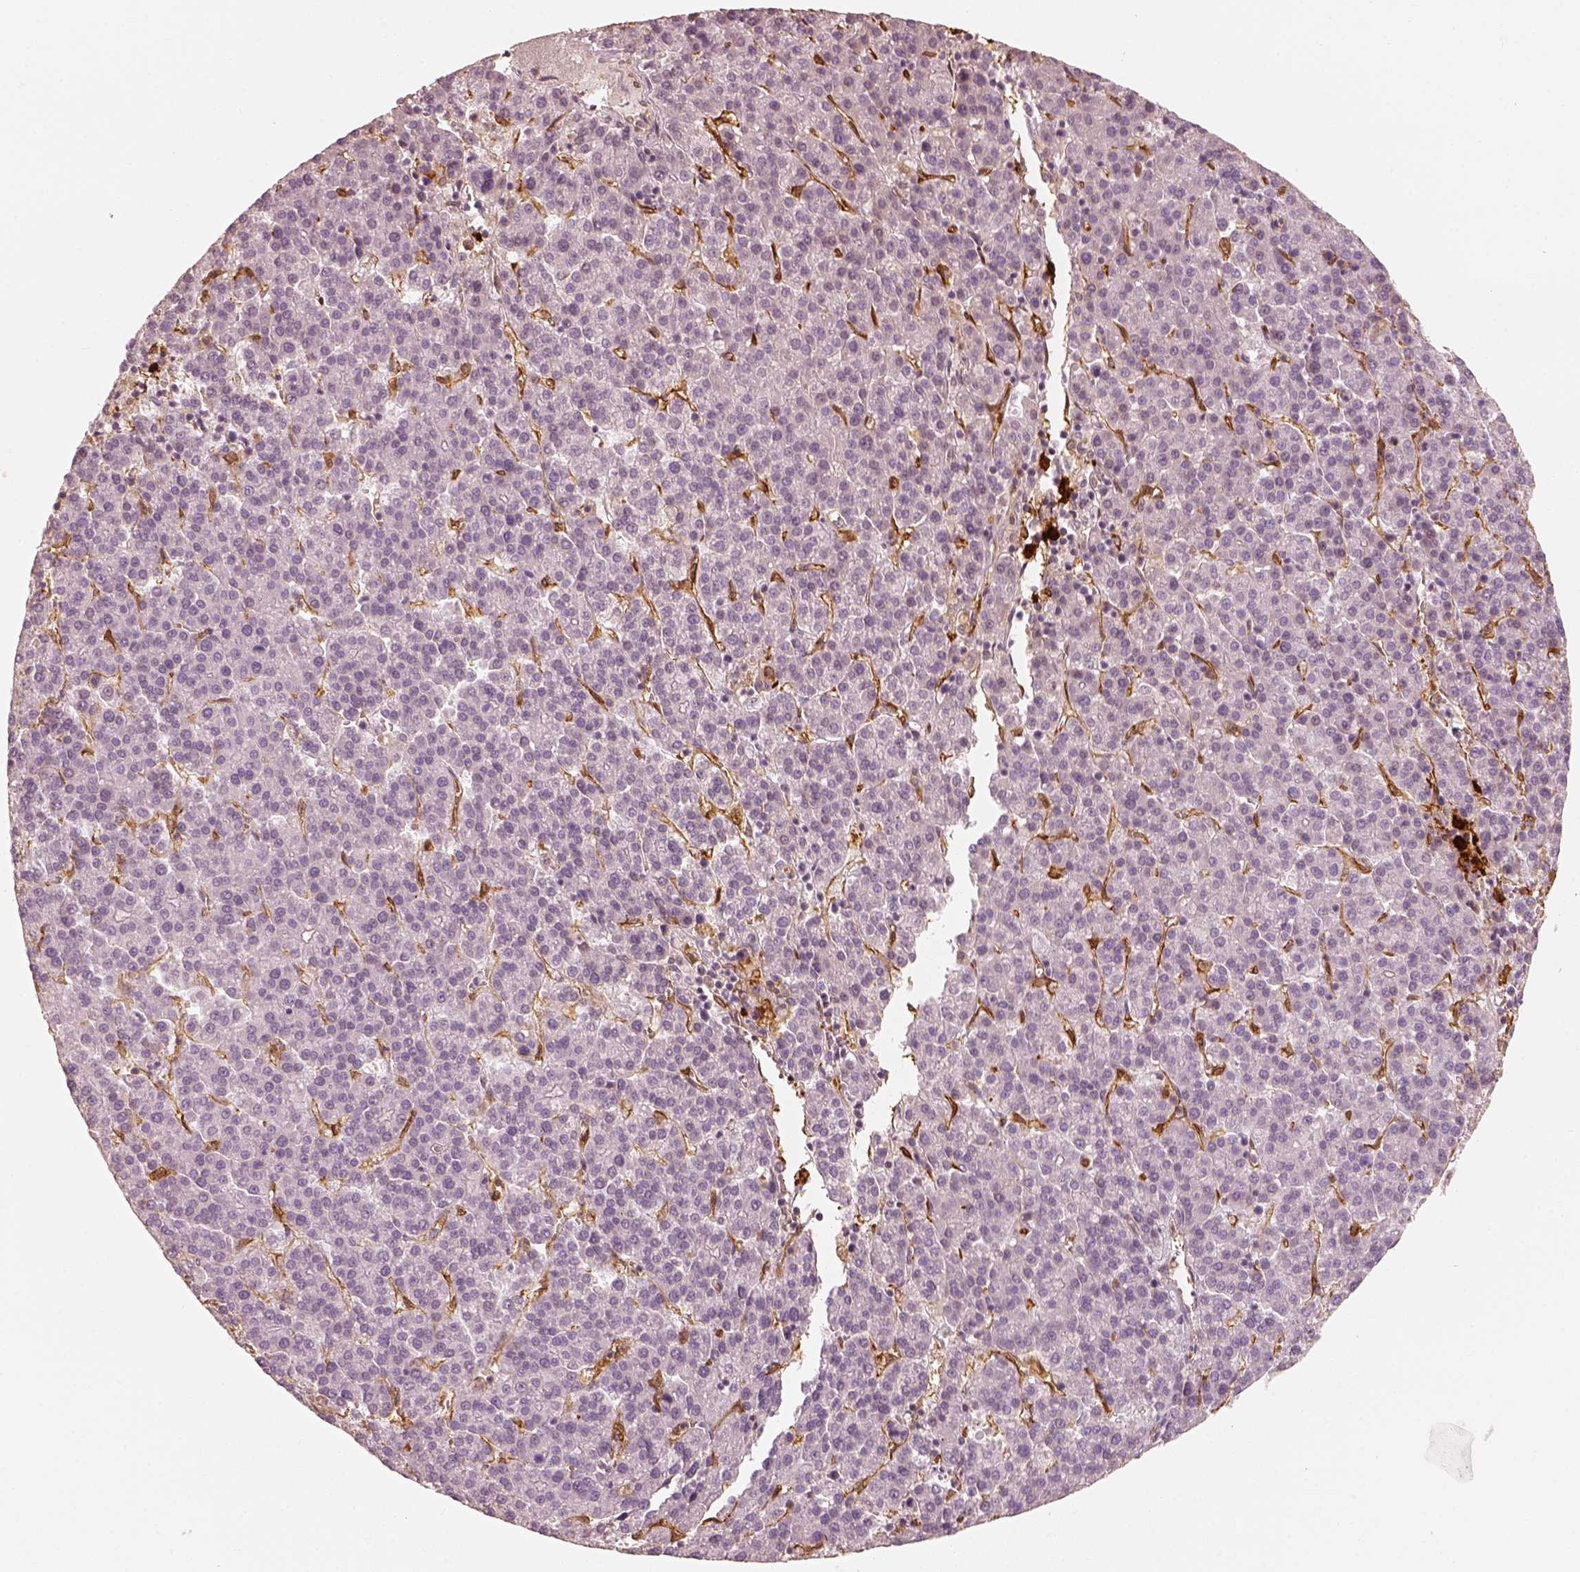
{"staining": {"intensity": "negative", "quantity": "none", "location": "none"}, "tissue": "liver cancer", "cell_type": "Tumor cells", "image_type": "cancer", "snomed": [{"axis": "morphology", "description": "Carcinoma, Hepatocellular, NOS"}, {"axis": "topography", "description": "Liver"}], "caption": "IHC of human liver cancer demonstrates no positivity in tumor cells. (Brightfield microscopy of DAB immunohistochemistry at high magnification).", "gene": "FSCN1", "patient": {"sex": "female", "age": 58}}